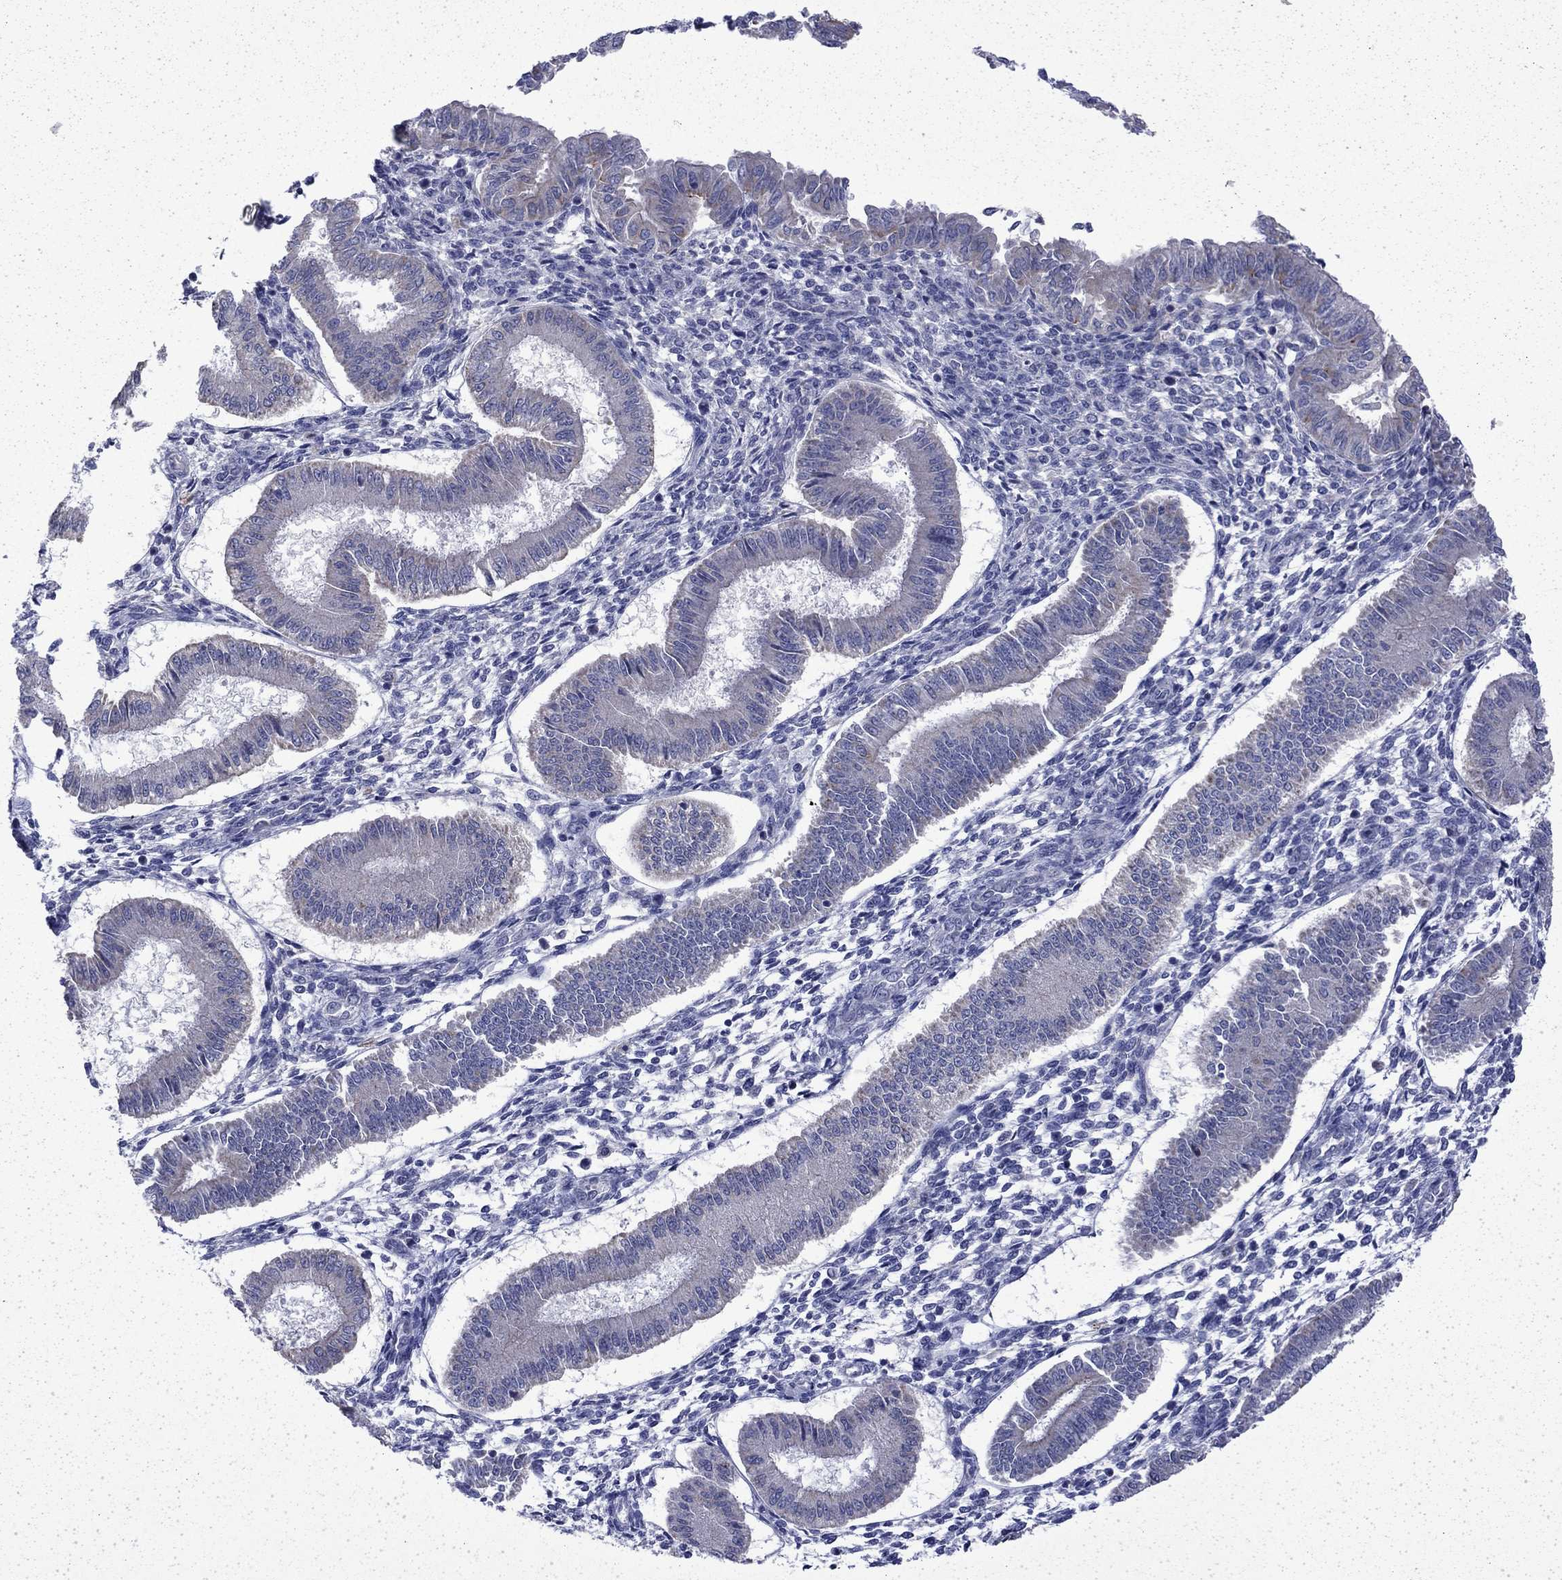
{"staining": {"intensity": "negative", "quantity": "none", "location": "none"}, "tissue": "endometrium", "cell_type": "Cells in endometrial stroma", "image_type": "normal", "snomed": [{"axis": "morphology", "description": "Normal tissue, NOS"}, {"axis": "topography", "description": "Endometrium"}], "caption": "Cells in endometrial stroma show no significant positivity in normal endometrium. (Brightfield microscopy of DAB immunohistochemistry (IHC) at high magnification).", "gene": "DTNA", "patient": {"sex": "female", "age": 43}}